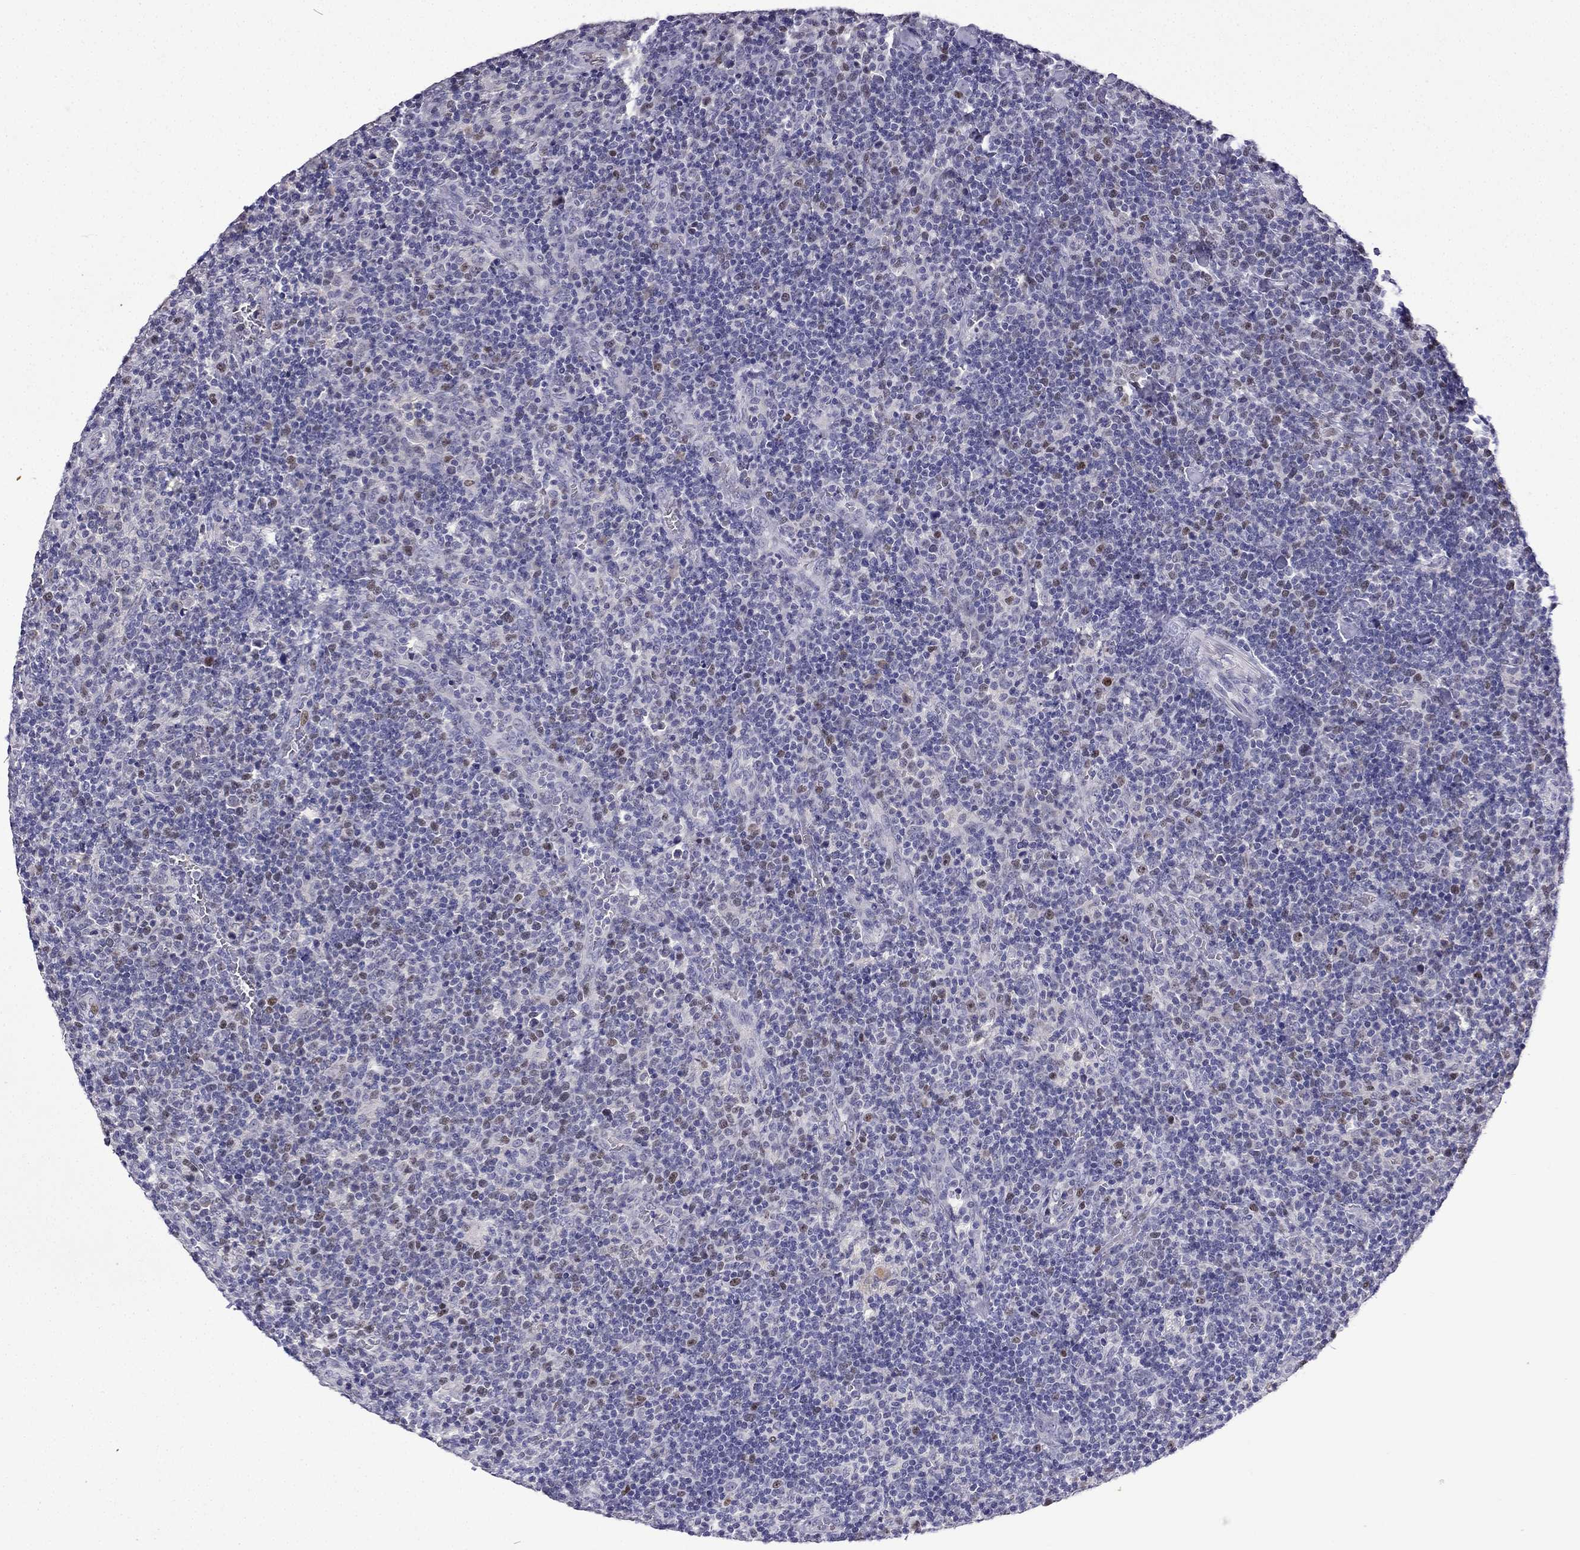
{"staining": {"intensity": "moderate", "quantity": "<25%", "location": "nuclear"}, "tissue": "lymphoma", "cell_type": "Tumor cells", "image_type": "cancer", "snomed": [{"axis": "morphology", "description": "Malignant lymphoma, non-Hodgkin's type, High grade"}, {"axis": "topography", "description": "Lymph node"}], "caption": "Moderate nuclear protein staining is appreciated in about <25% of tumor cells in high-grade malignant lymphoma, non-Hodgkin's type.", "gene": "UHRF1", "patient": {"sex": "male", "age": 61}}